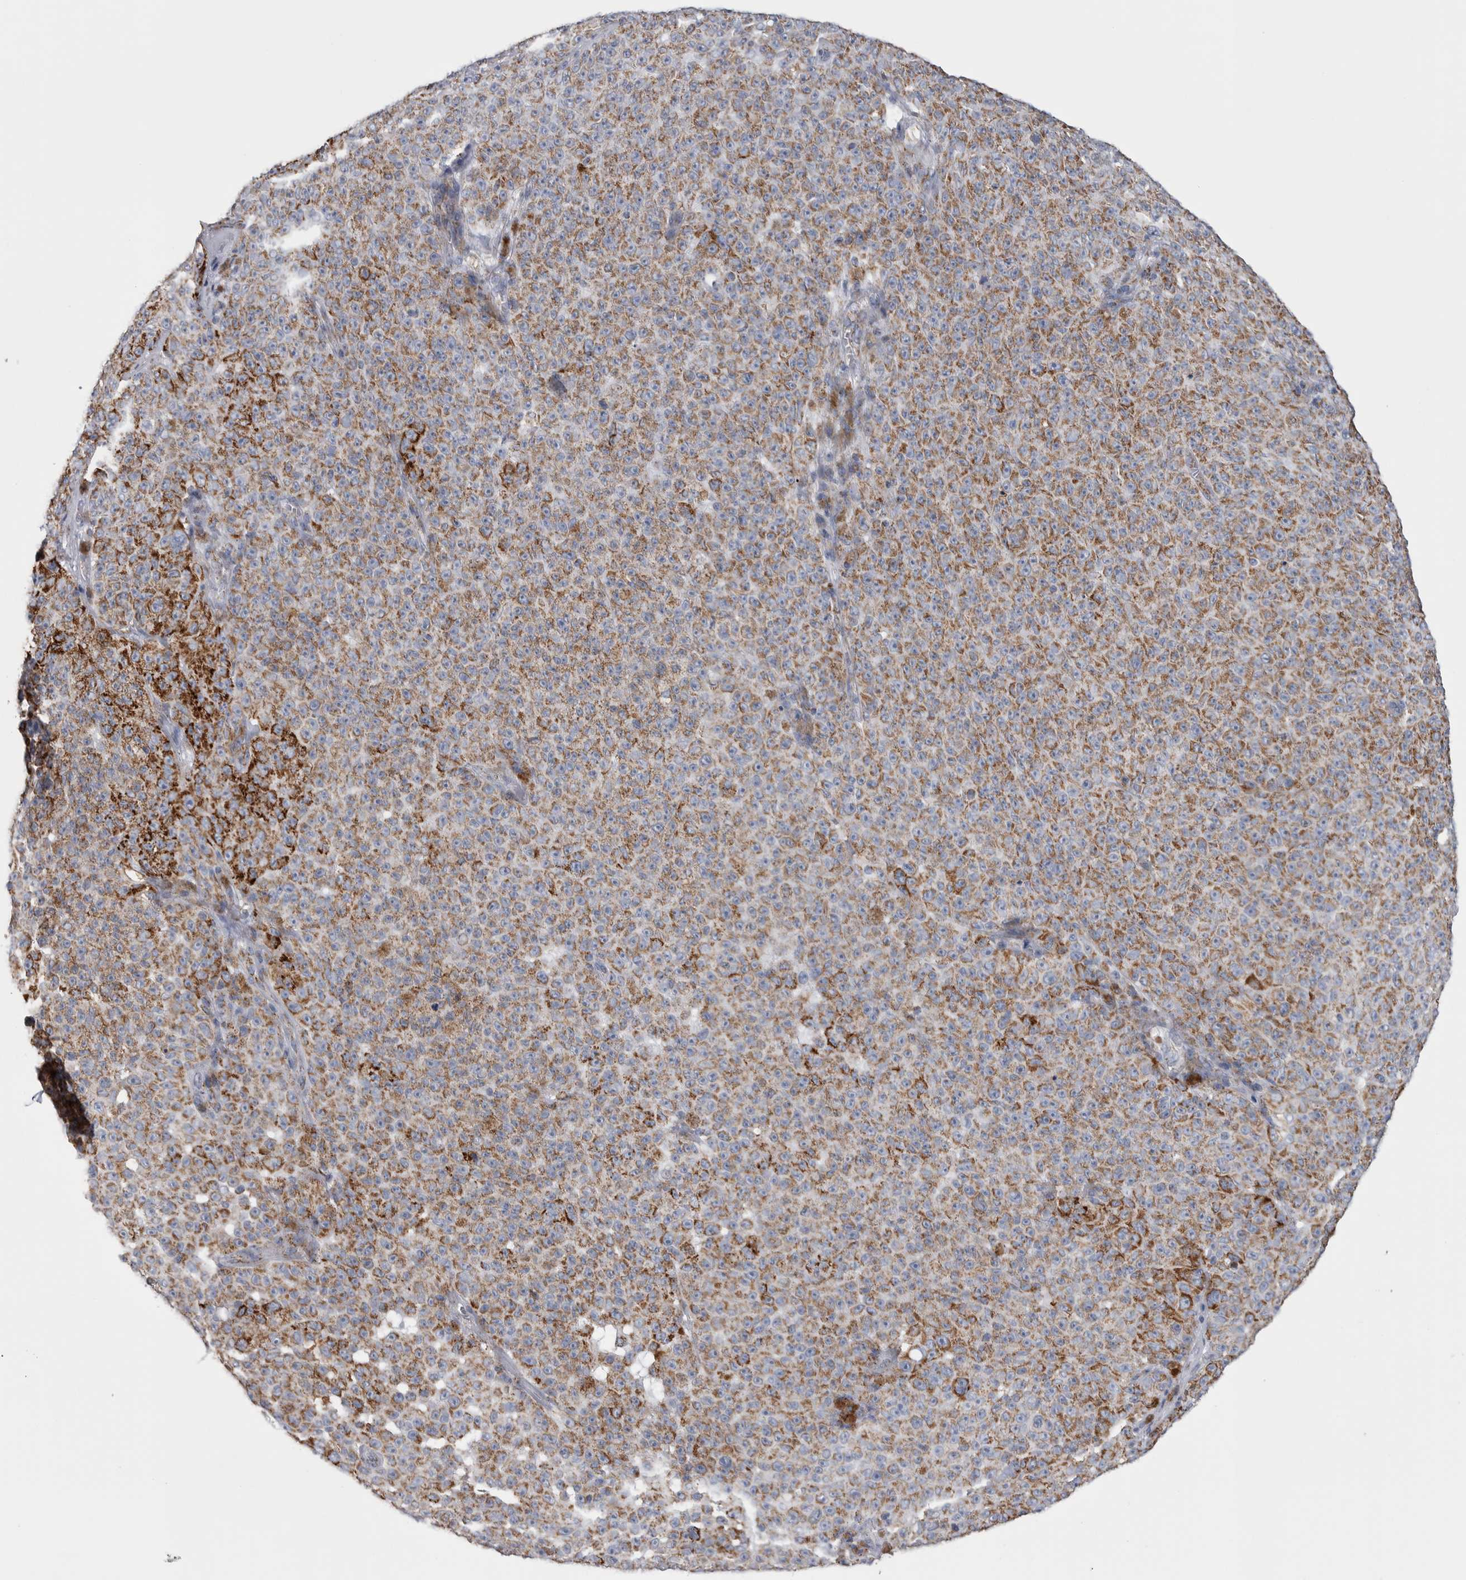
{"staining": {"intensity": "moderate", "quantity": ">75%", "location": "cytoplasmic/membranous"}, "tissue": "melanoma", "cell_type": "Tumor cells", "image_type": "cancer", "snomed": [{"axis": "morphology", "description": "Malignant melanoma, NOS"}, {"axis": "topography", "description": "Skin"}], "caption": "Malignant melanoma stained with a brown dye reveals moderate cytoplasmic/membranous positive positivity in about >75% of tumor cells.", "gene": "ETFA", "patient": {"sex": "female", "age": 82}}